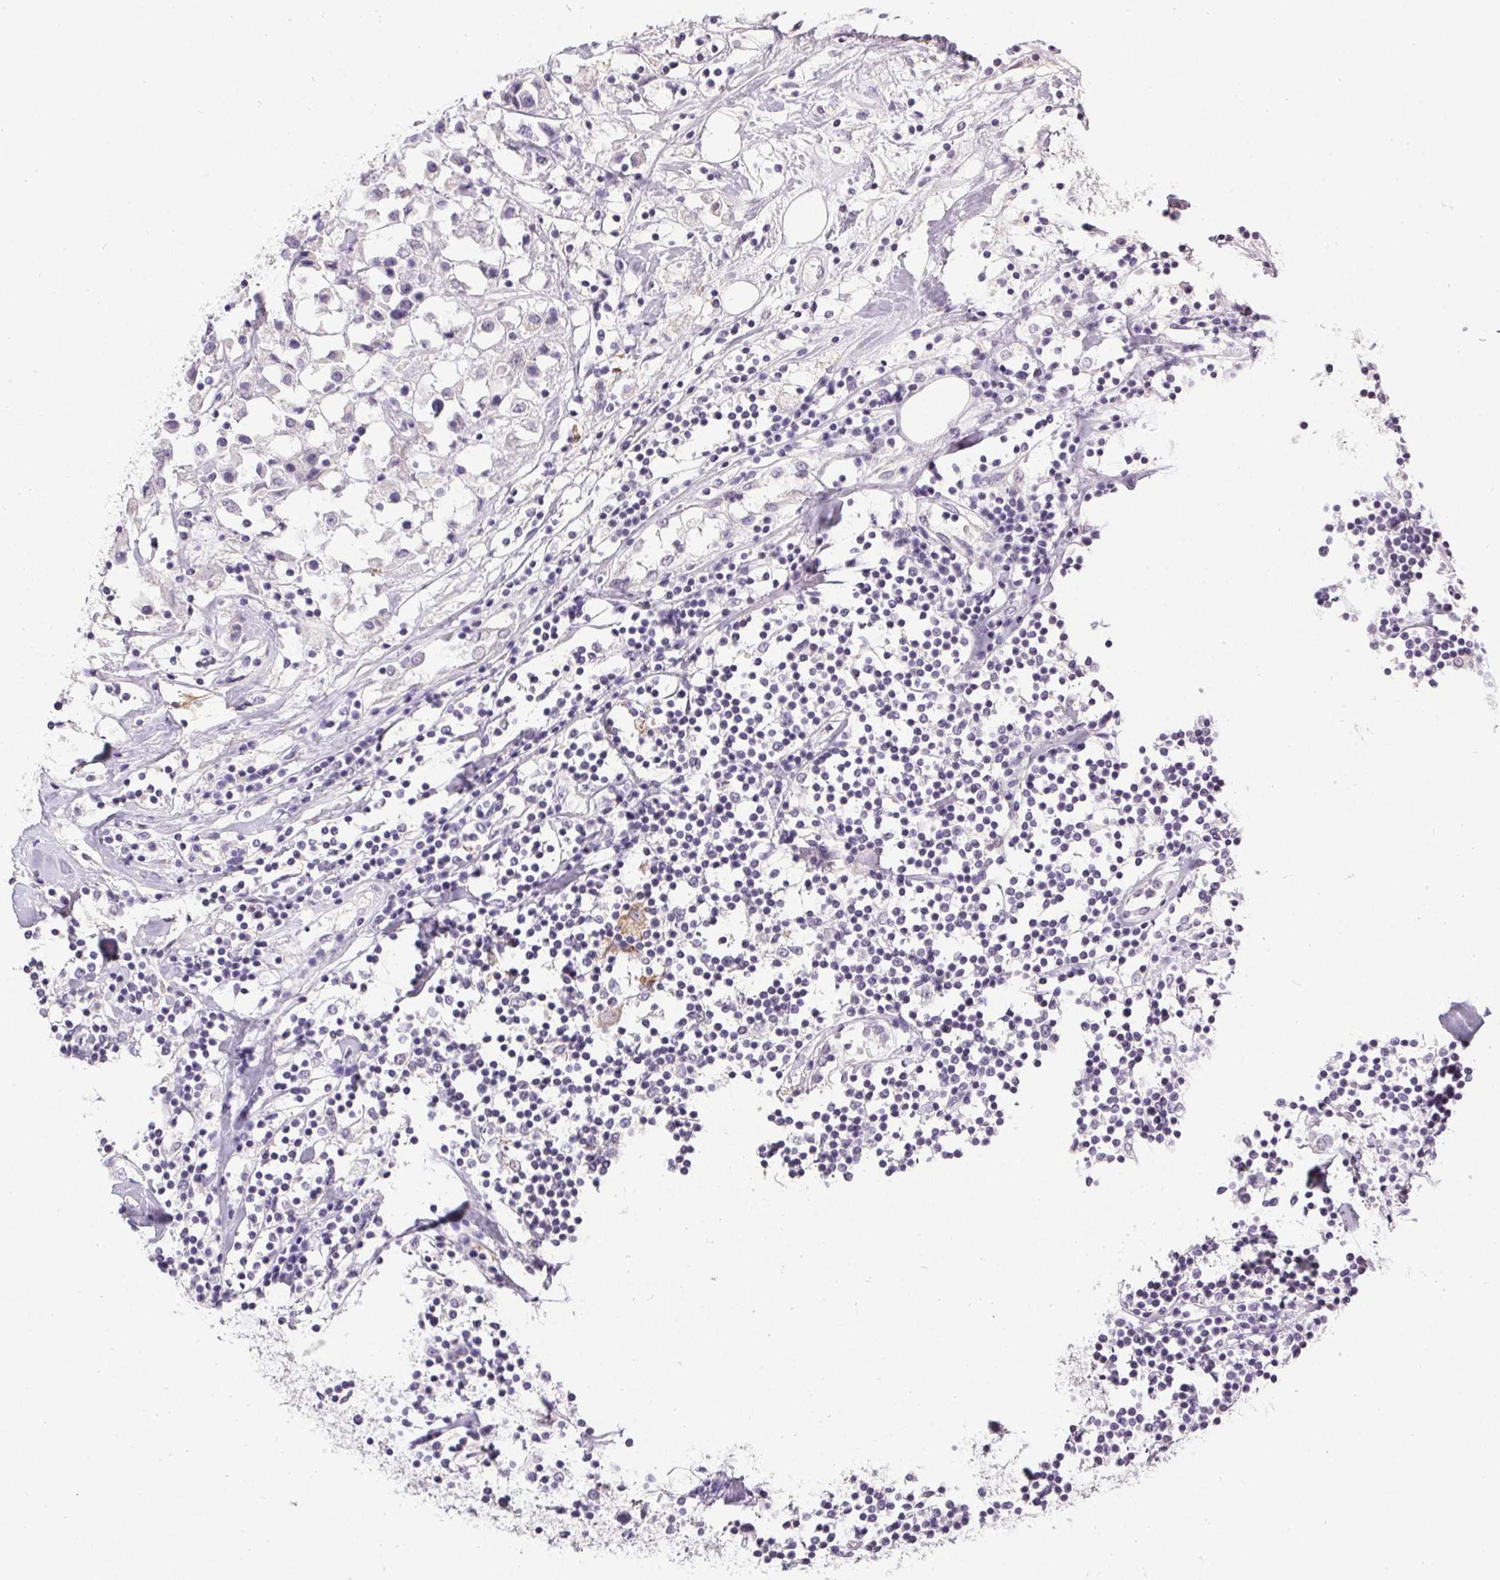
{"staining": {"intensity": "negative", "quantity": "none", "location": "none"}, "tissue": "breast cancer", "cell_type": "Tumor cells", "image_type": "cancer", "snomed": [{"axis": "morphology", "description": "Duct carcinoma"}, {"axis": "topography", "description": "Breast"}], "caption": "Breast cancer stained for a protein using immunohistochemistry (IHC) reveals no expression tumor cells.", "gene": "PMEL", "patient": {"sex": "female", "age": 61}}